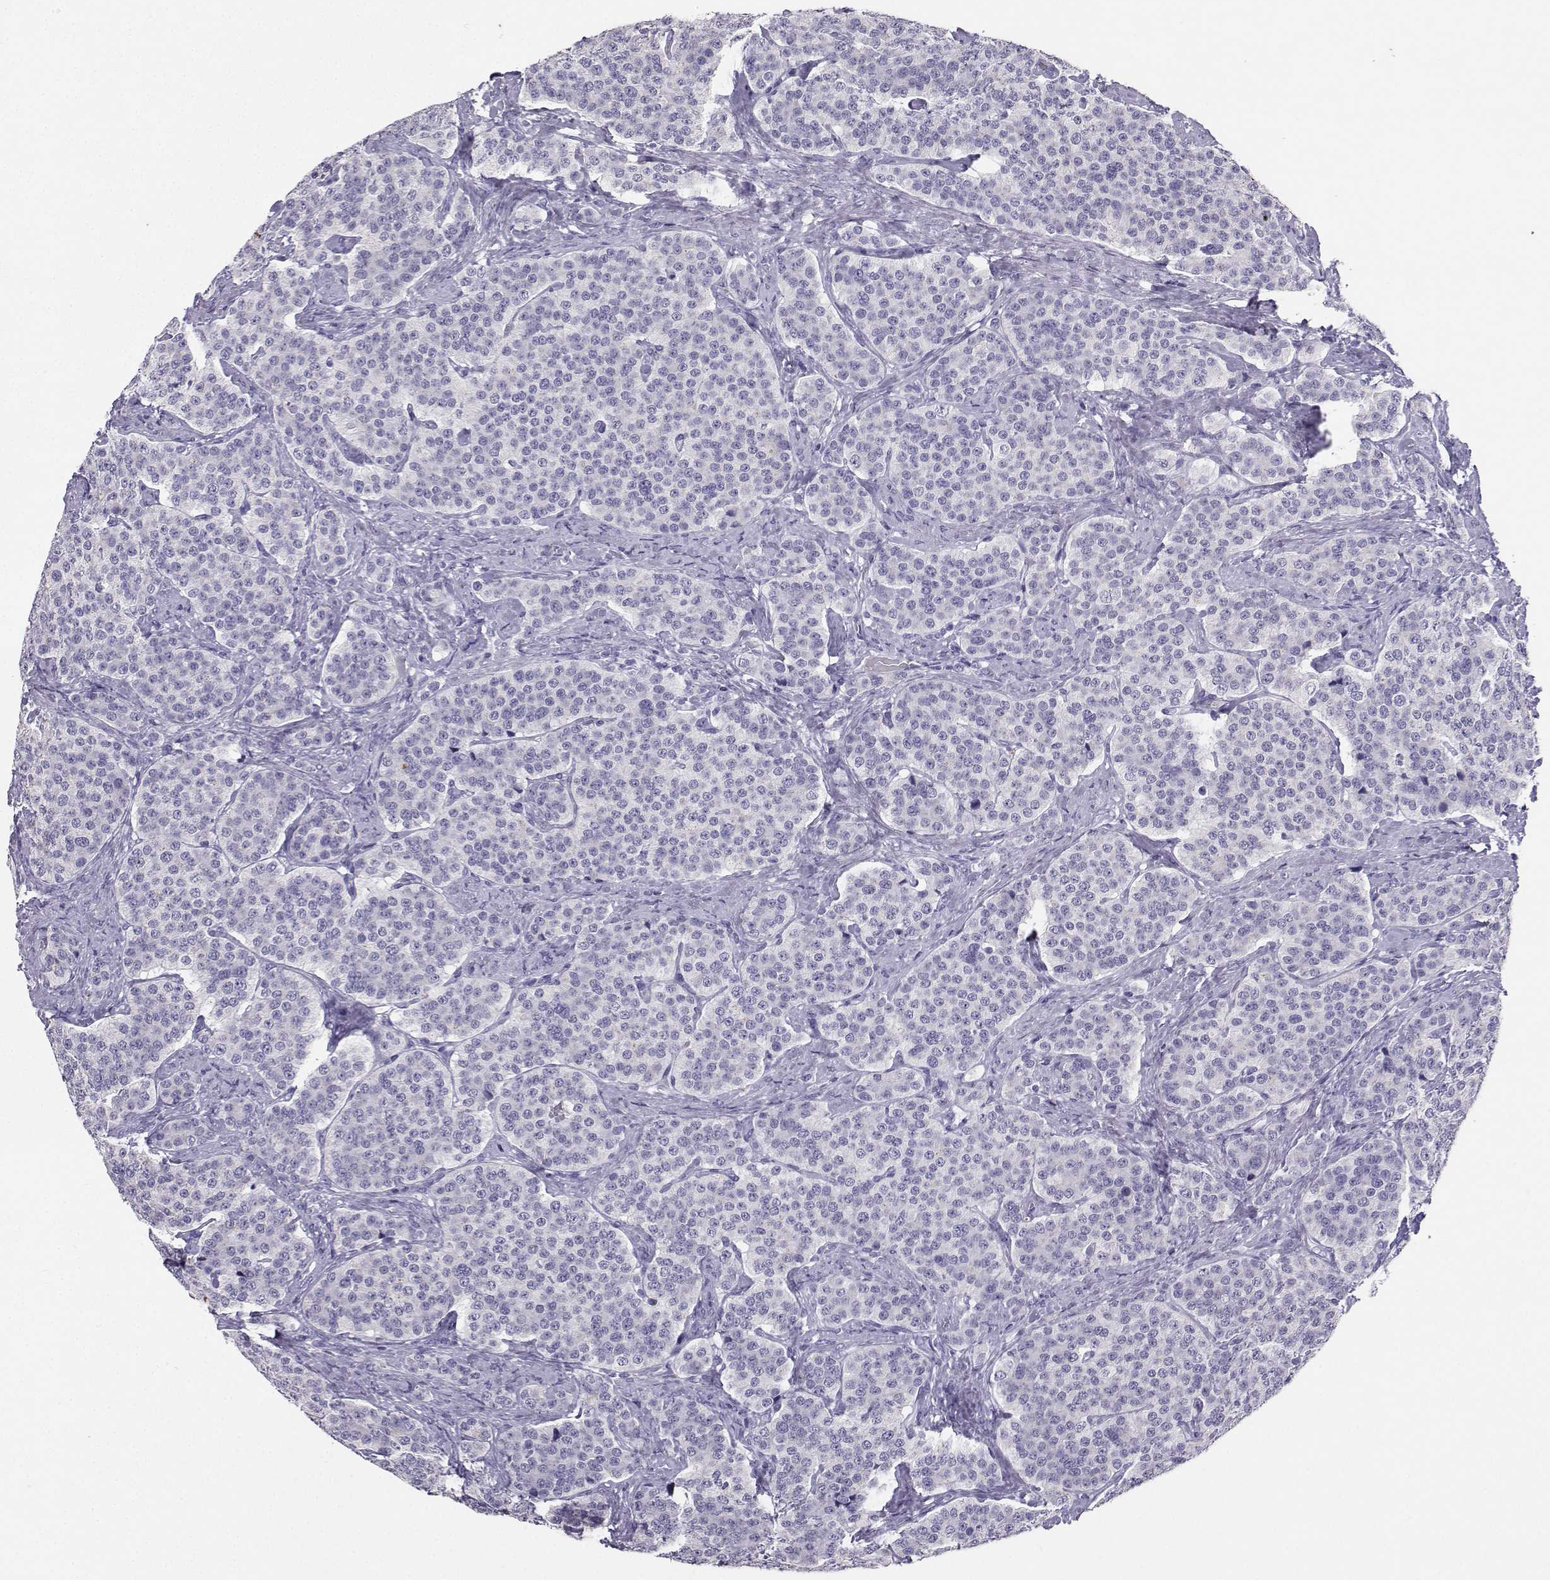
{"staining": {"intensity": "negative", "quantity": "none", "location": "none"}, "tissue": "carcinoid", "cell_type": "Tumor cells", "image_type": "cancer", "snomed": [{"axis": "morphology", "description": "Carcinoid, malignant, NOS"}, {"axis": "topography", "description": "Small intestine"}], "caption": "Tumor cells are negative for brown protein staining in carcinoid (malignant). (DAB immunohistochemistry (IHC) visualized using brightfield microscopy, high magnification).", "gene": "GRIK4", "patient": {"sex": "female", "age": 58}}